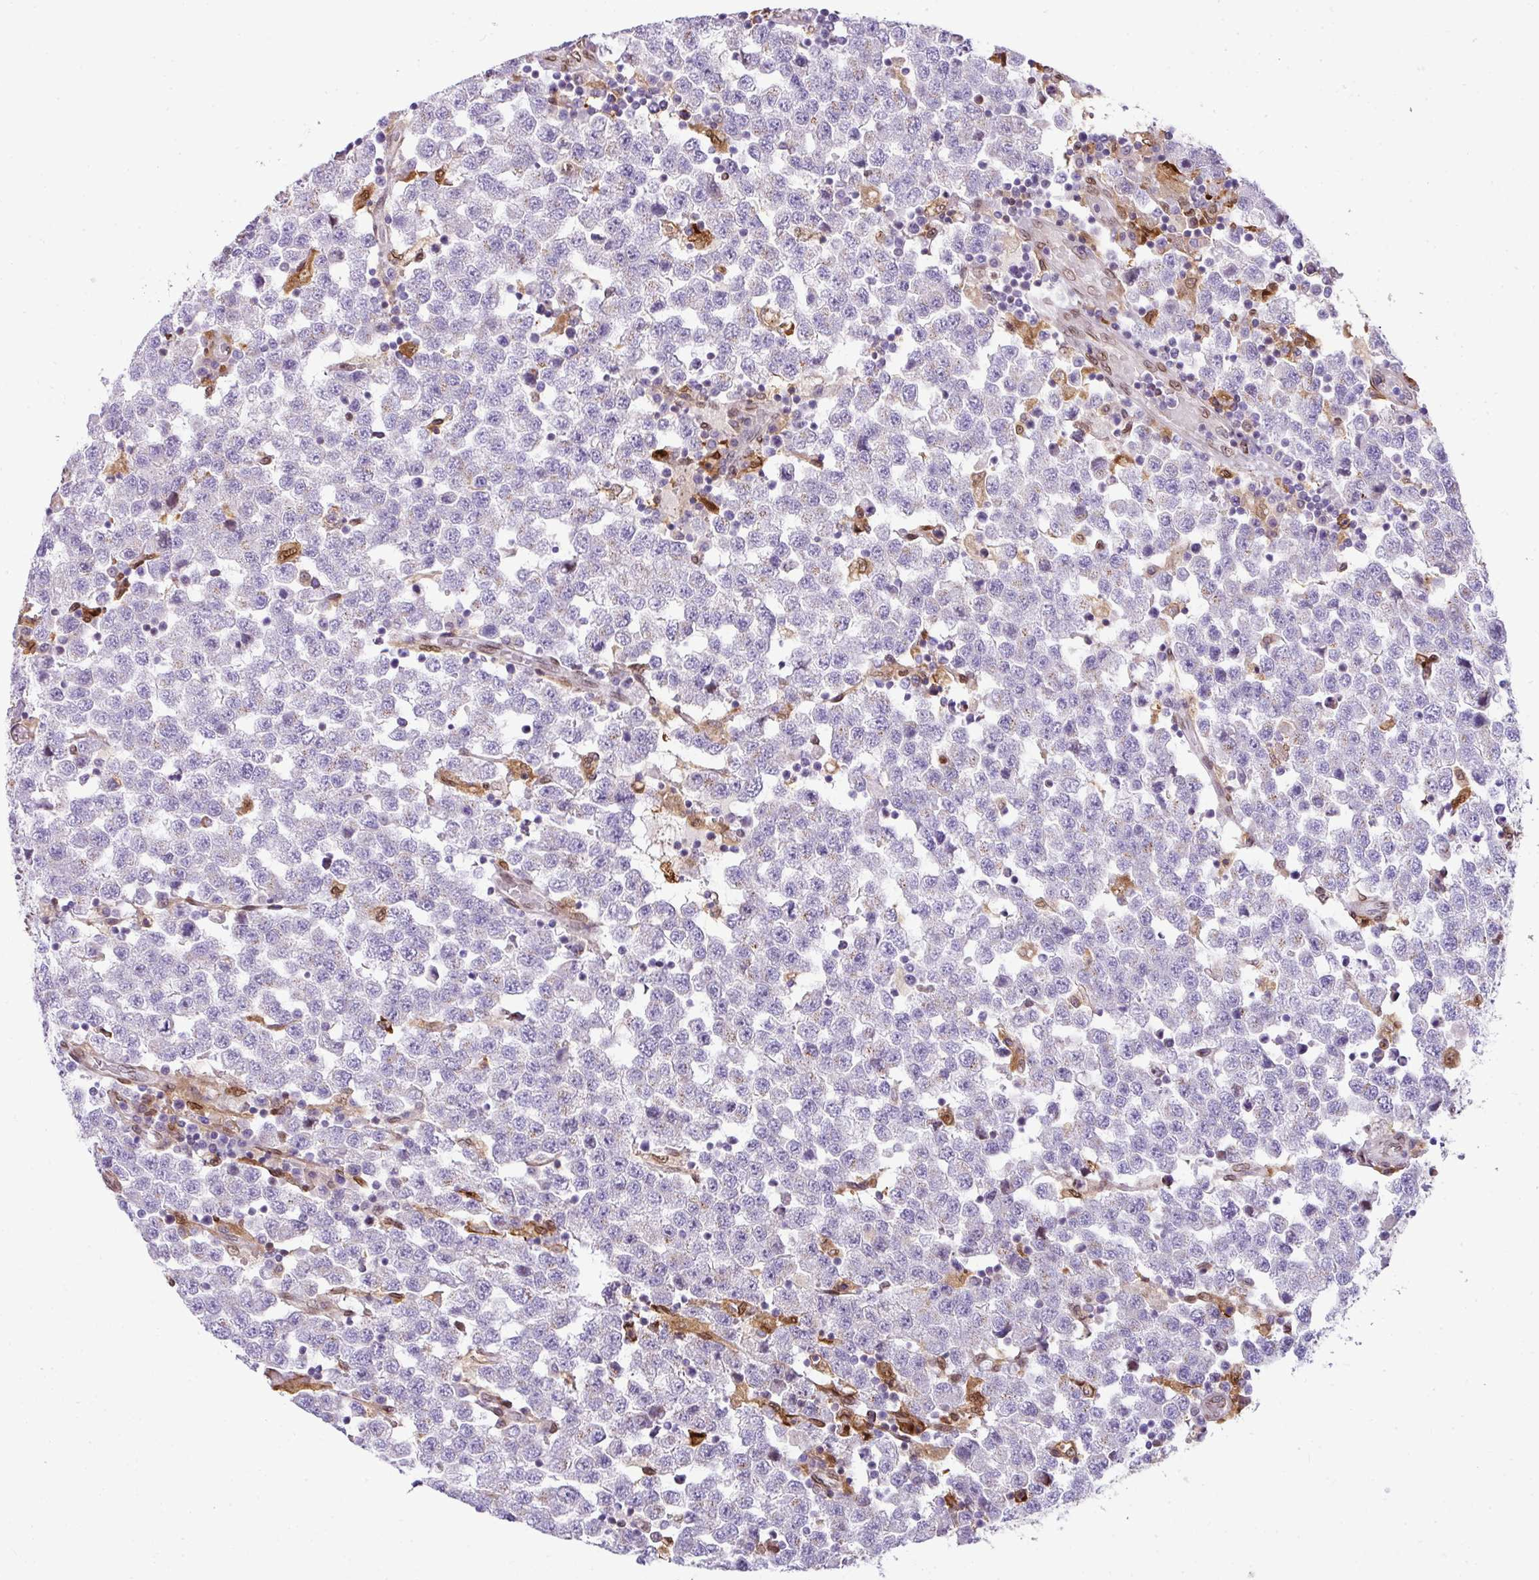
{"staining": {"intensity": "negative", "quantity": "none", "location": "none"}, "tissue": "testis cancer", "cell_type": "Tumor cells", "image_type": "cancer", "snomed": [{"axis": "morphology", "description": "Seminoma, NOS"}, {"axis": "topography", "description": "Testis"}], "caption": "Immunohistochemistry micrograph of neoplastic tissue: human seminoma (testis) stained with DAB (3,3'-diaminobenzidine) reveals no significant protein positivity in tumor cells.", "gene": "PLK1", "patient": {"sex": "male", "age": 34}}